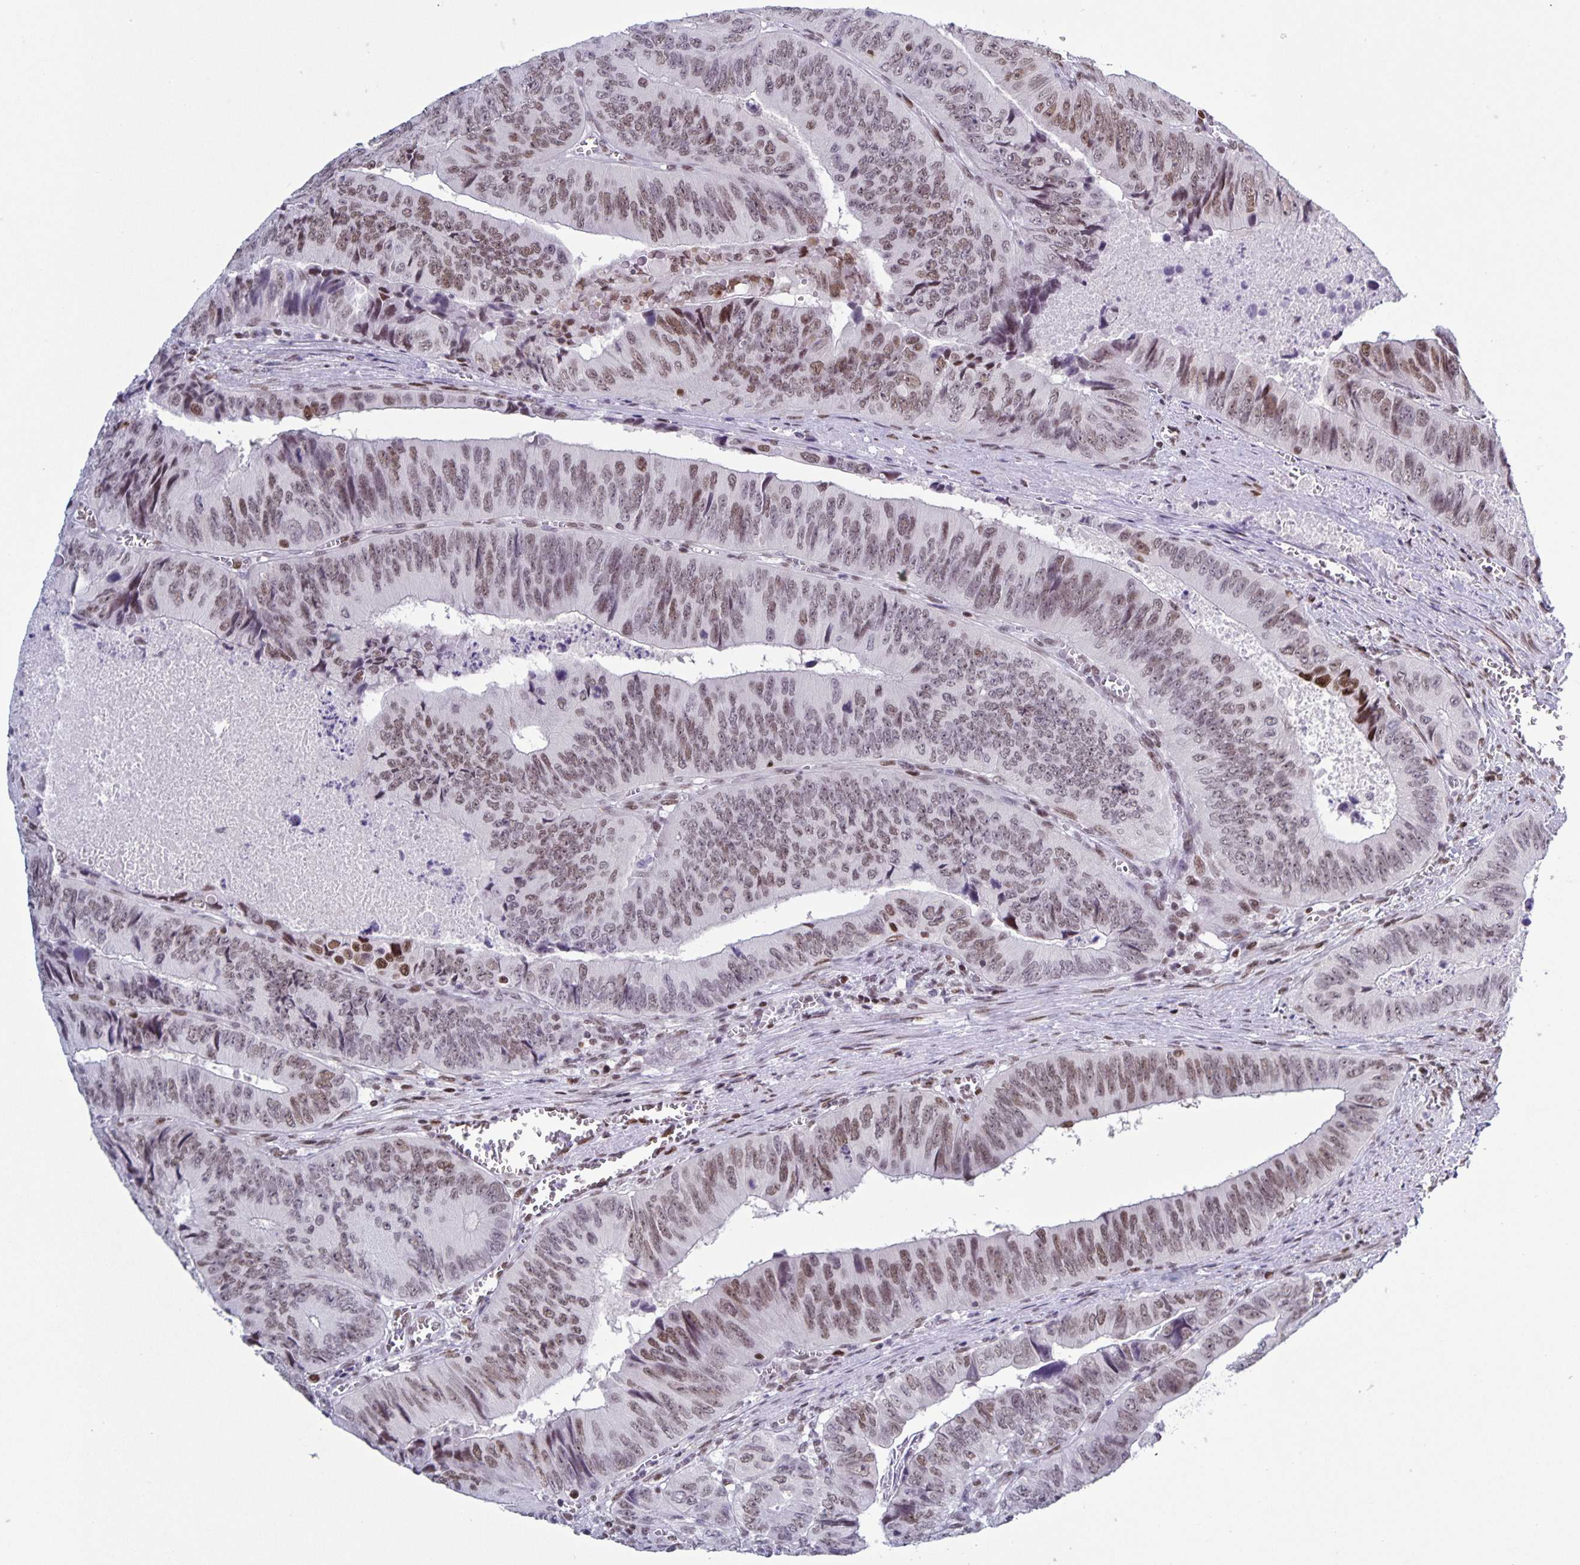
{"staining": {"intensity": "moderate", "quantity": ">75%", "location": "nuclear"}, "tissue": "colorectal cancer", "cell_type": "Tumor cells", "image_type": "cancer", "snomed": [{"axis": "morphology", "description": "Adenocarcinoma, NOS"}, {"axis": "topography", "description": "Colon"}], "caption": "Protein positivity by IHC demonstrates moderate nuclear expression in approximately >75% of tumor cells in colorectal cancer (adenocarcinoma).", "gene": "JUND", "patient": {"sex": "female", "age": 84}}